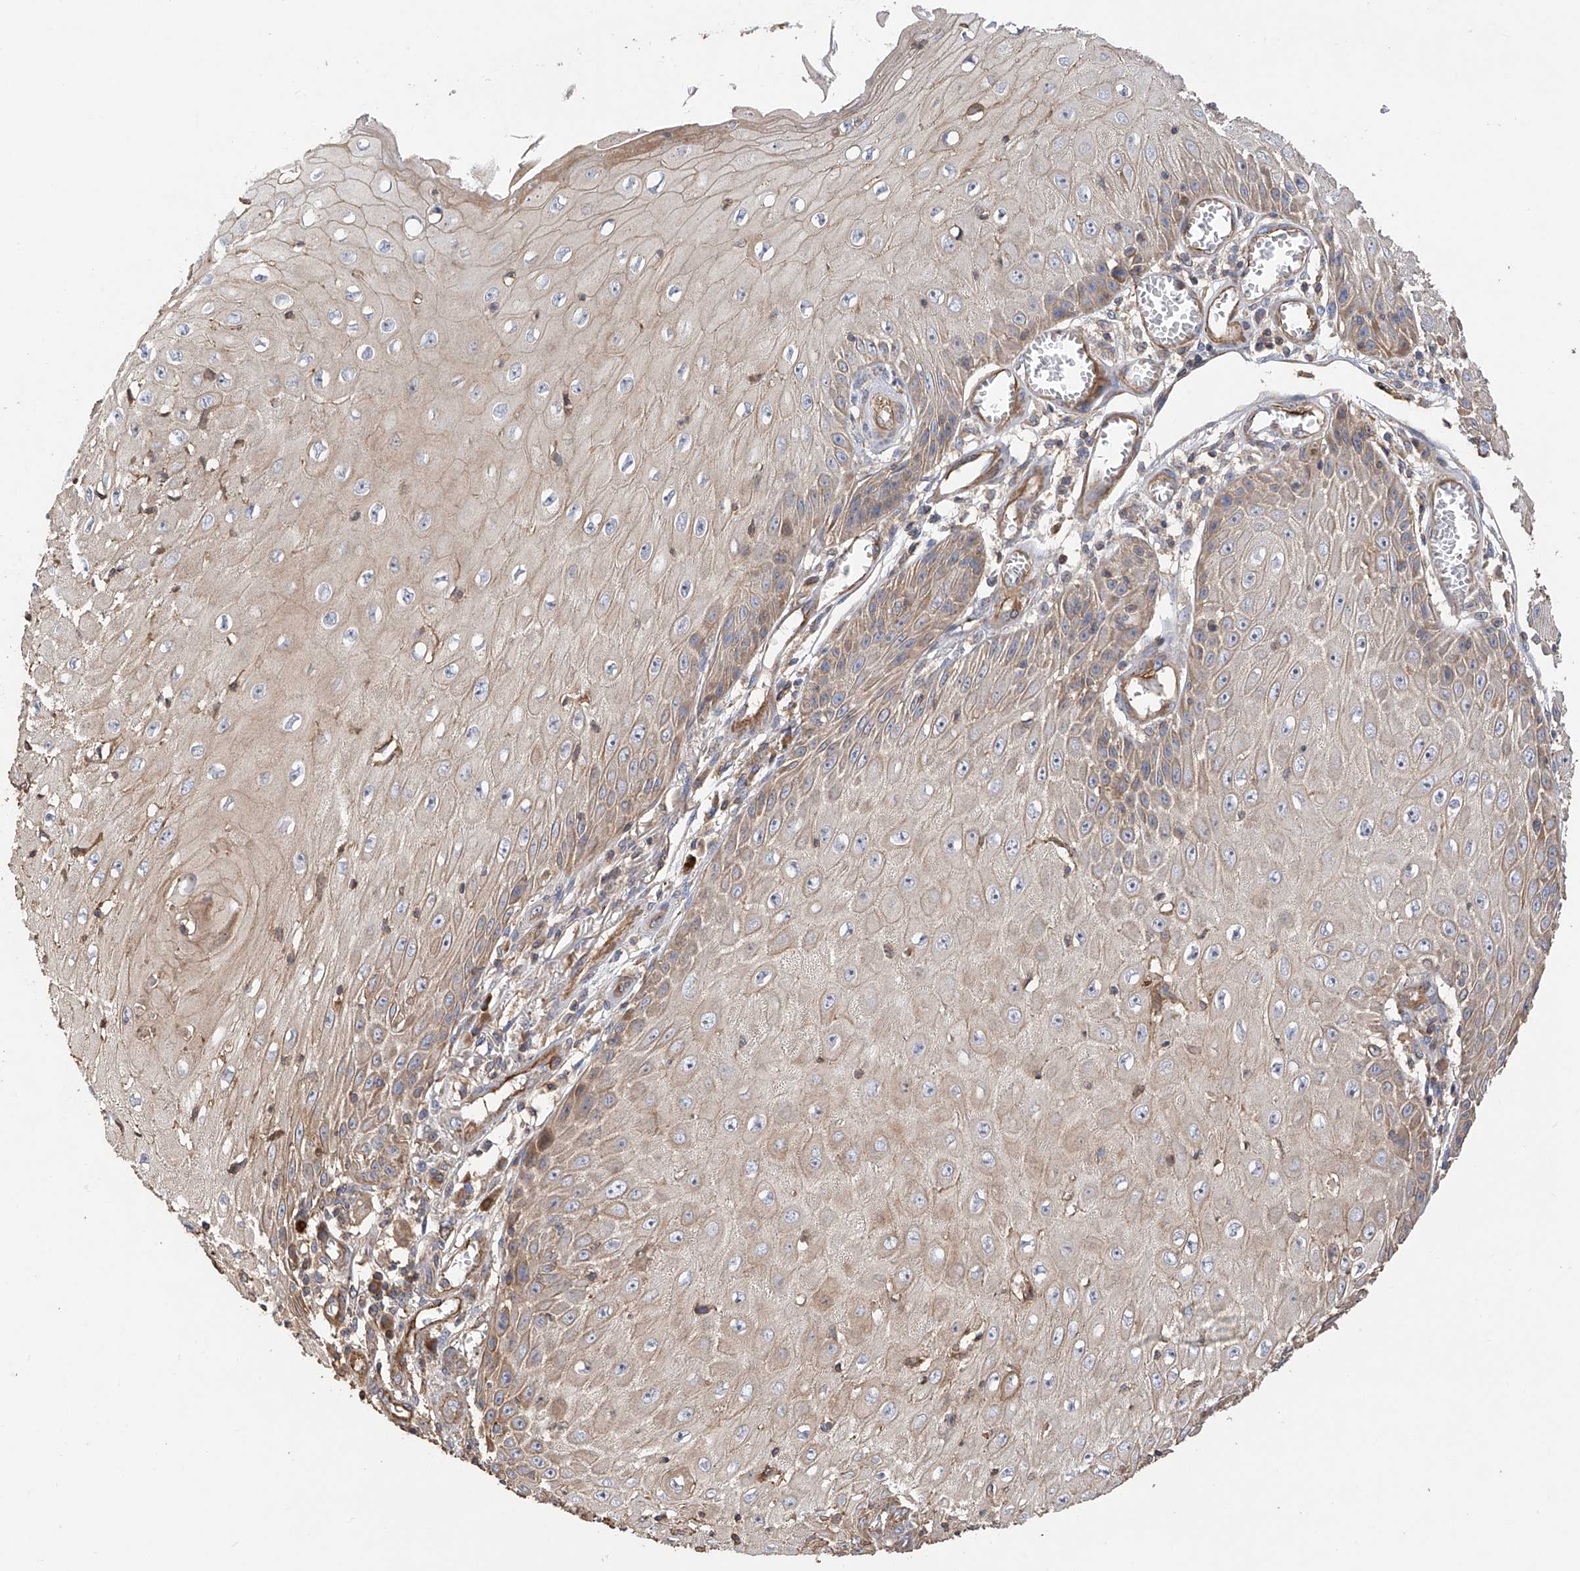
{"staining": {"intensity": "weak", "quantity": "25%-75%", "location": "cytoplasmic/membranous"}, "tissue": "skin cancer", "cell_type": "Tumor cells", "image_type": "cancer", "snomed": [{"axis": "morphology", "description": "Squamous cell carcinoma, NOS"}, {"axis": "topography", "description": "Skin"}], "caption": "Weak cytoplasmic/membranous positivity is appreciated in about 25%-75% of tumor cells in skin squamous cell carcinoma. The protein of interest is stained brown, and the nuclei are stained in blue (DAB (3,3'-diaminobenzidine) IHC with brightfield microscopy, high magnification).", "gene": "SLC43A3", "patient": {"sex": "female", "age": 73}}